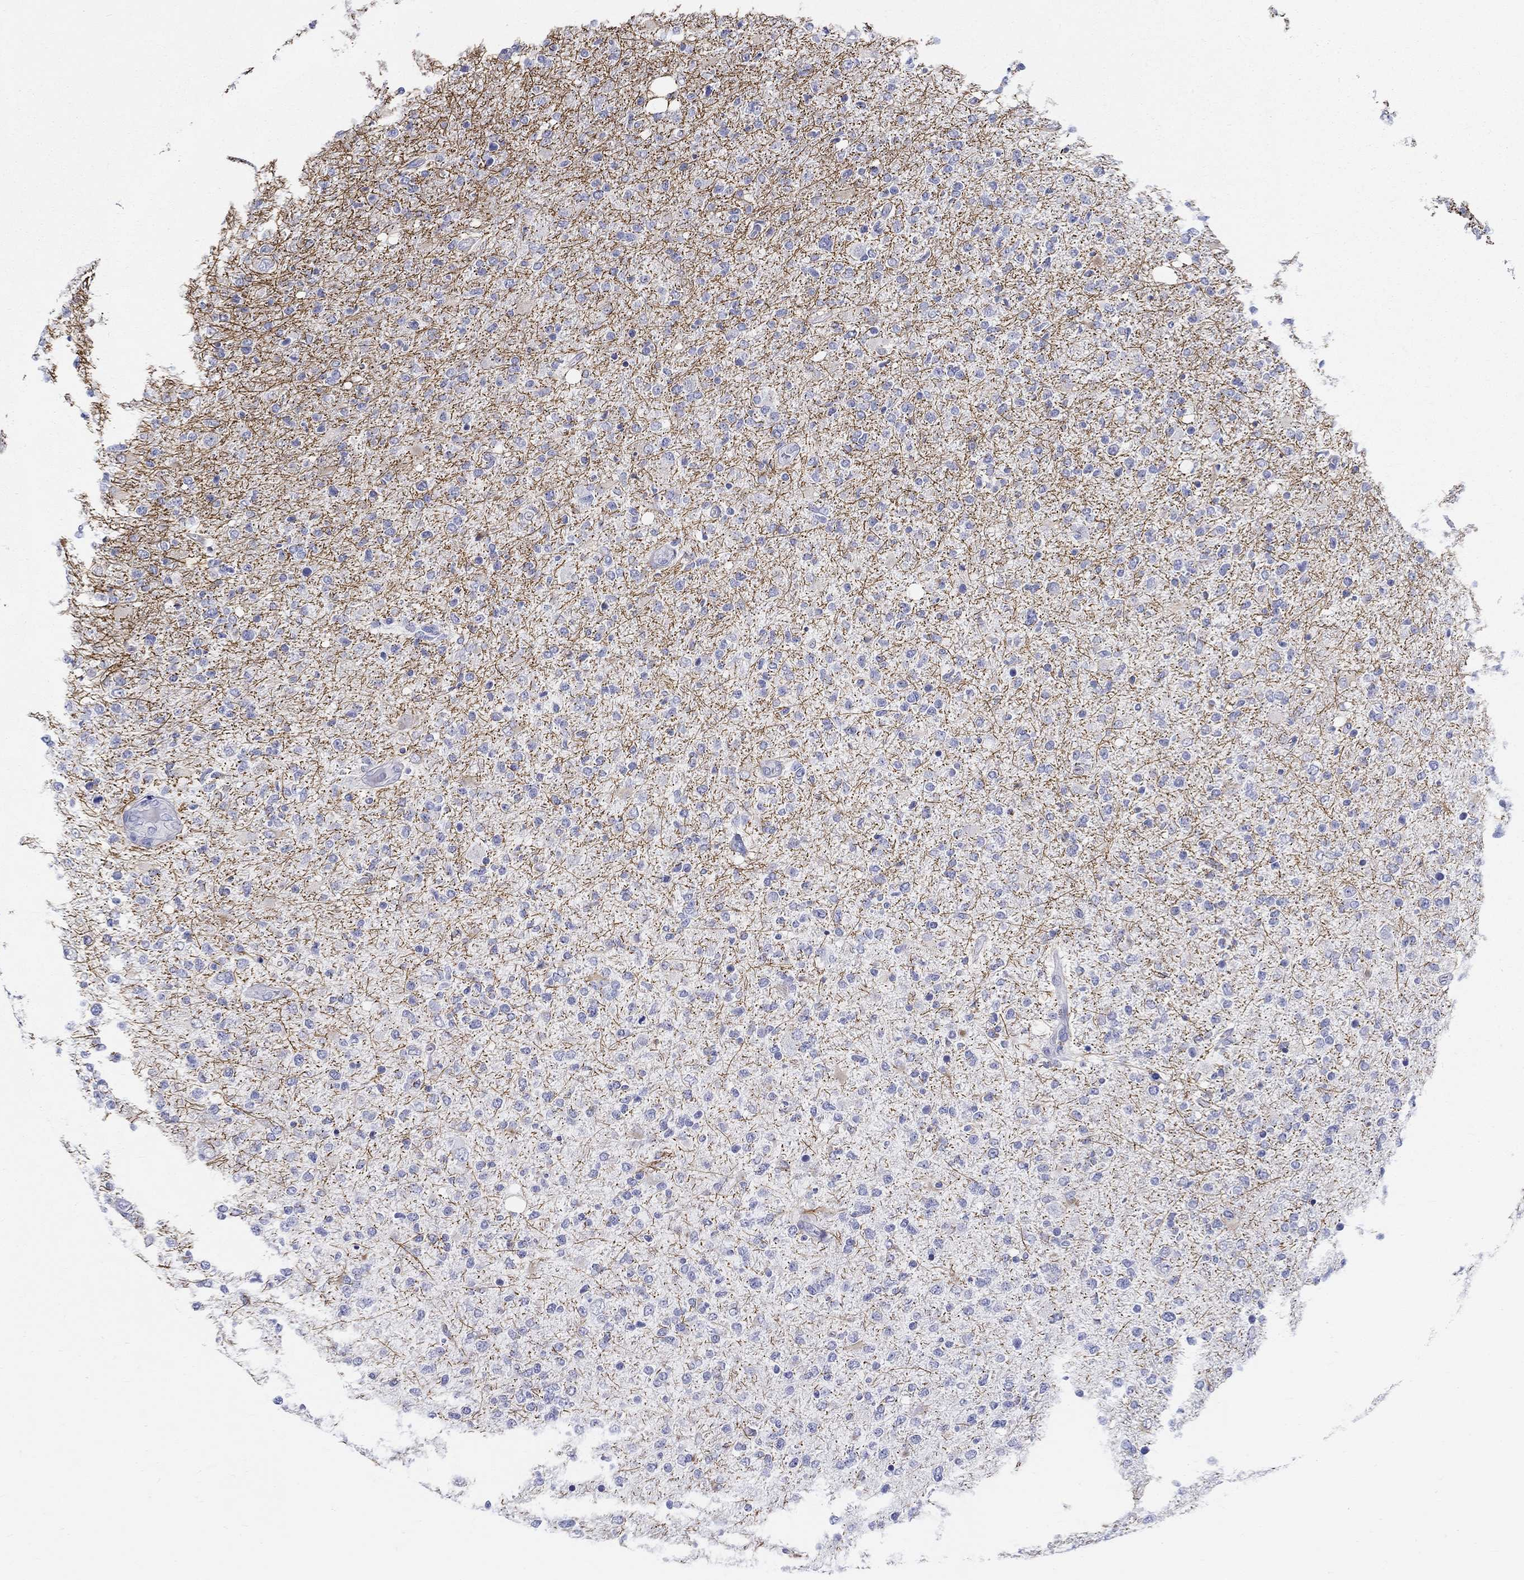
{"staining": {"intensity": "strong", "quantity": "<25%", "location": "cytoplasmic/membranous"}, "tissue": "glioma", "cell_type": "Tumor cells", "image_type": "cancer", "snomed": [{"axis": "morphology", "description": "Glioma, malignant, High grade"}, {"axis": "topography", "description": "Cerebral cortex"}], "caption": "This histopathology image demonstrates IHC staining of human malignant glioma (high-grade), with medium strong cytoplasmic/membranous expression in approximately <25% of tumor cells.", "gene": "CRYGS", "patient": {"sex": "male", "age": 70}}